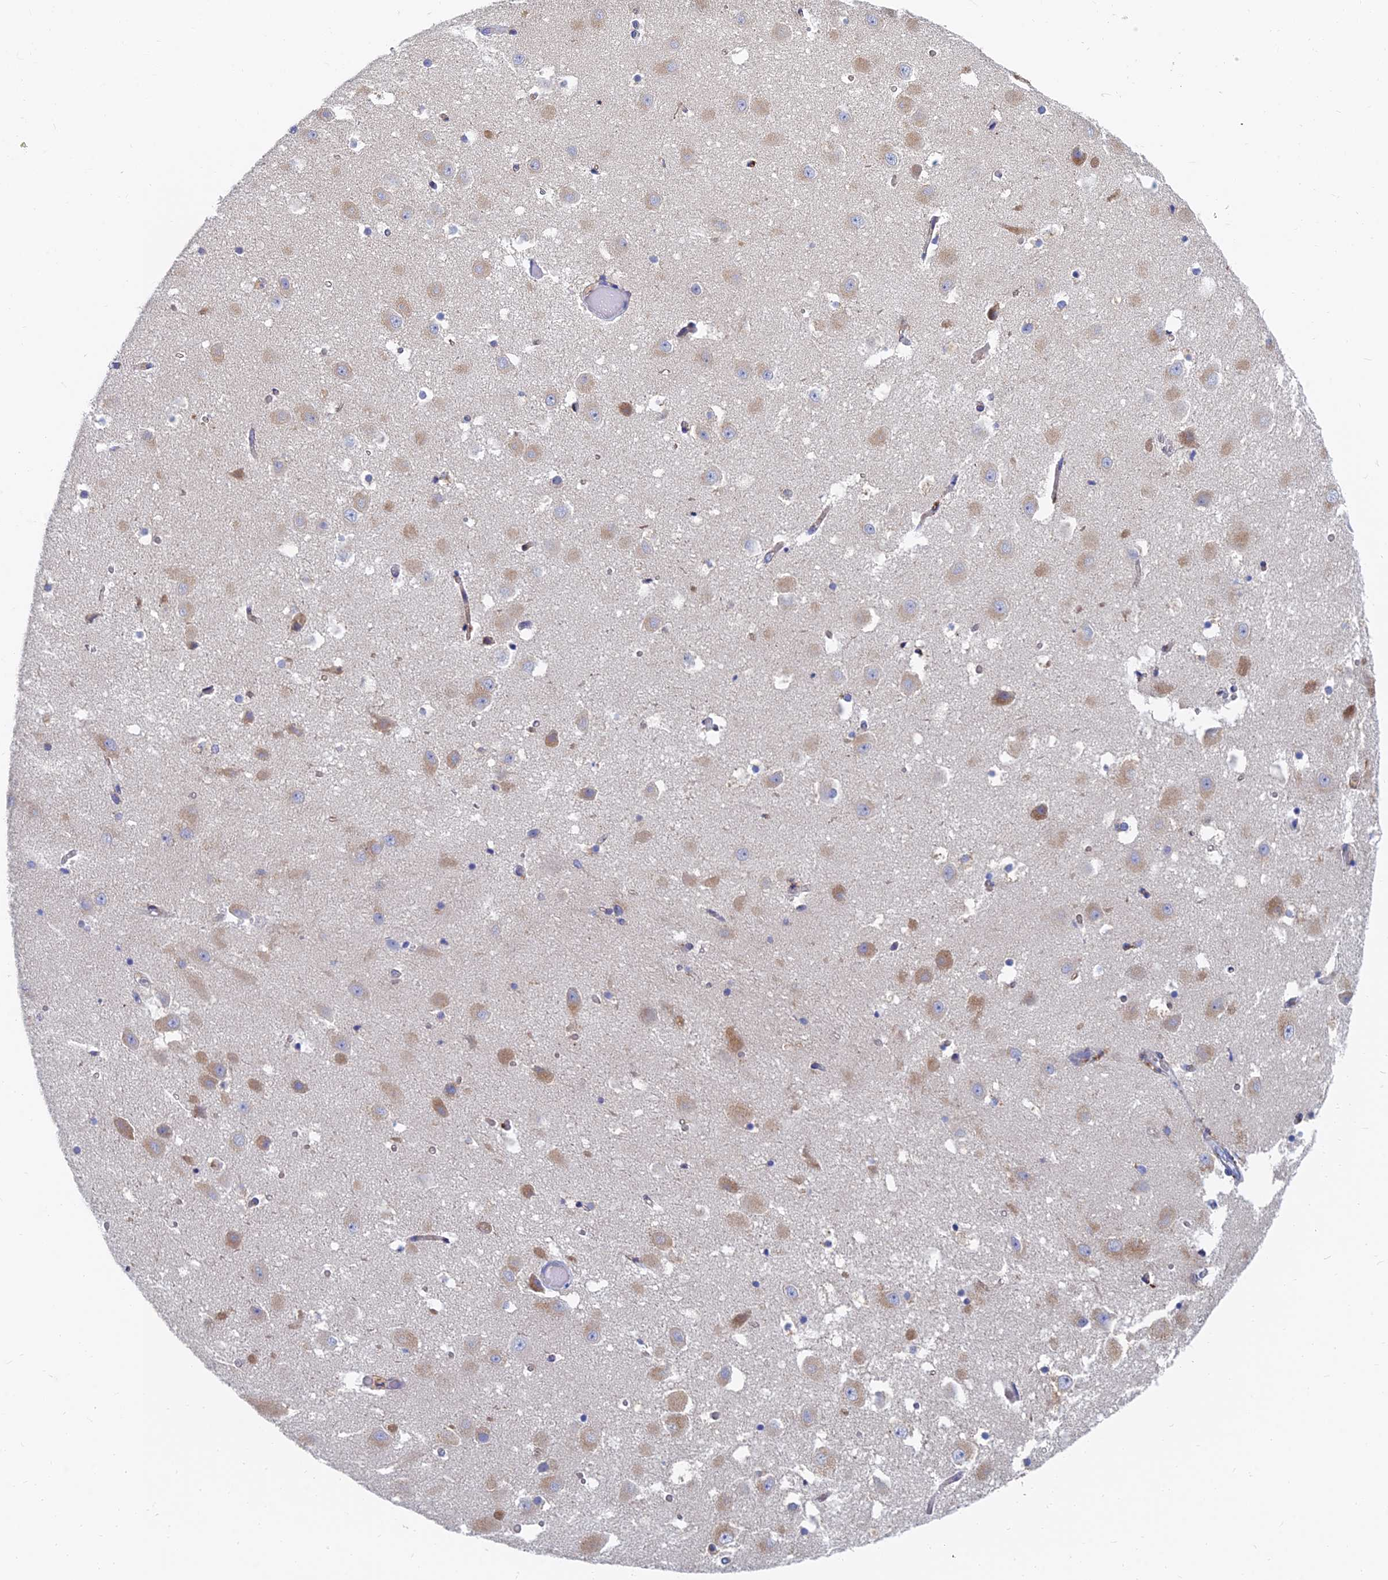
{"staining": {"intensity": "negative", "quantity": "none", "location": "none"}, "tissue": "hippocampus", "cell_type": "Glial cells", "image_type": "normal", "snomed": [{"axis": "morphology", "description": "Normal tissue, NOS"}, {"axis": "topography", "description": "Hippocampus"}], "caption": "Glial cells show no significant staining in unremarkable hippocampus.", "gene": "SPNS1", "patient": {"sex": "female", "age": 52}}